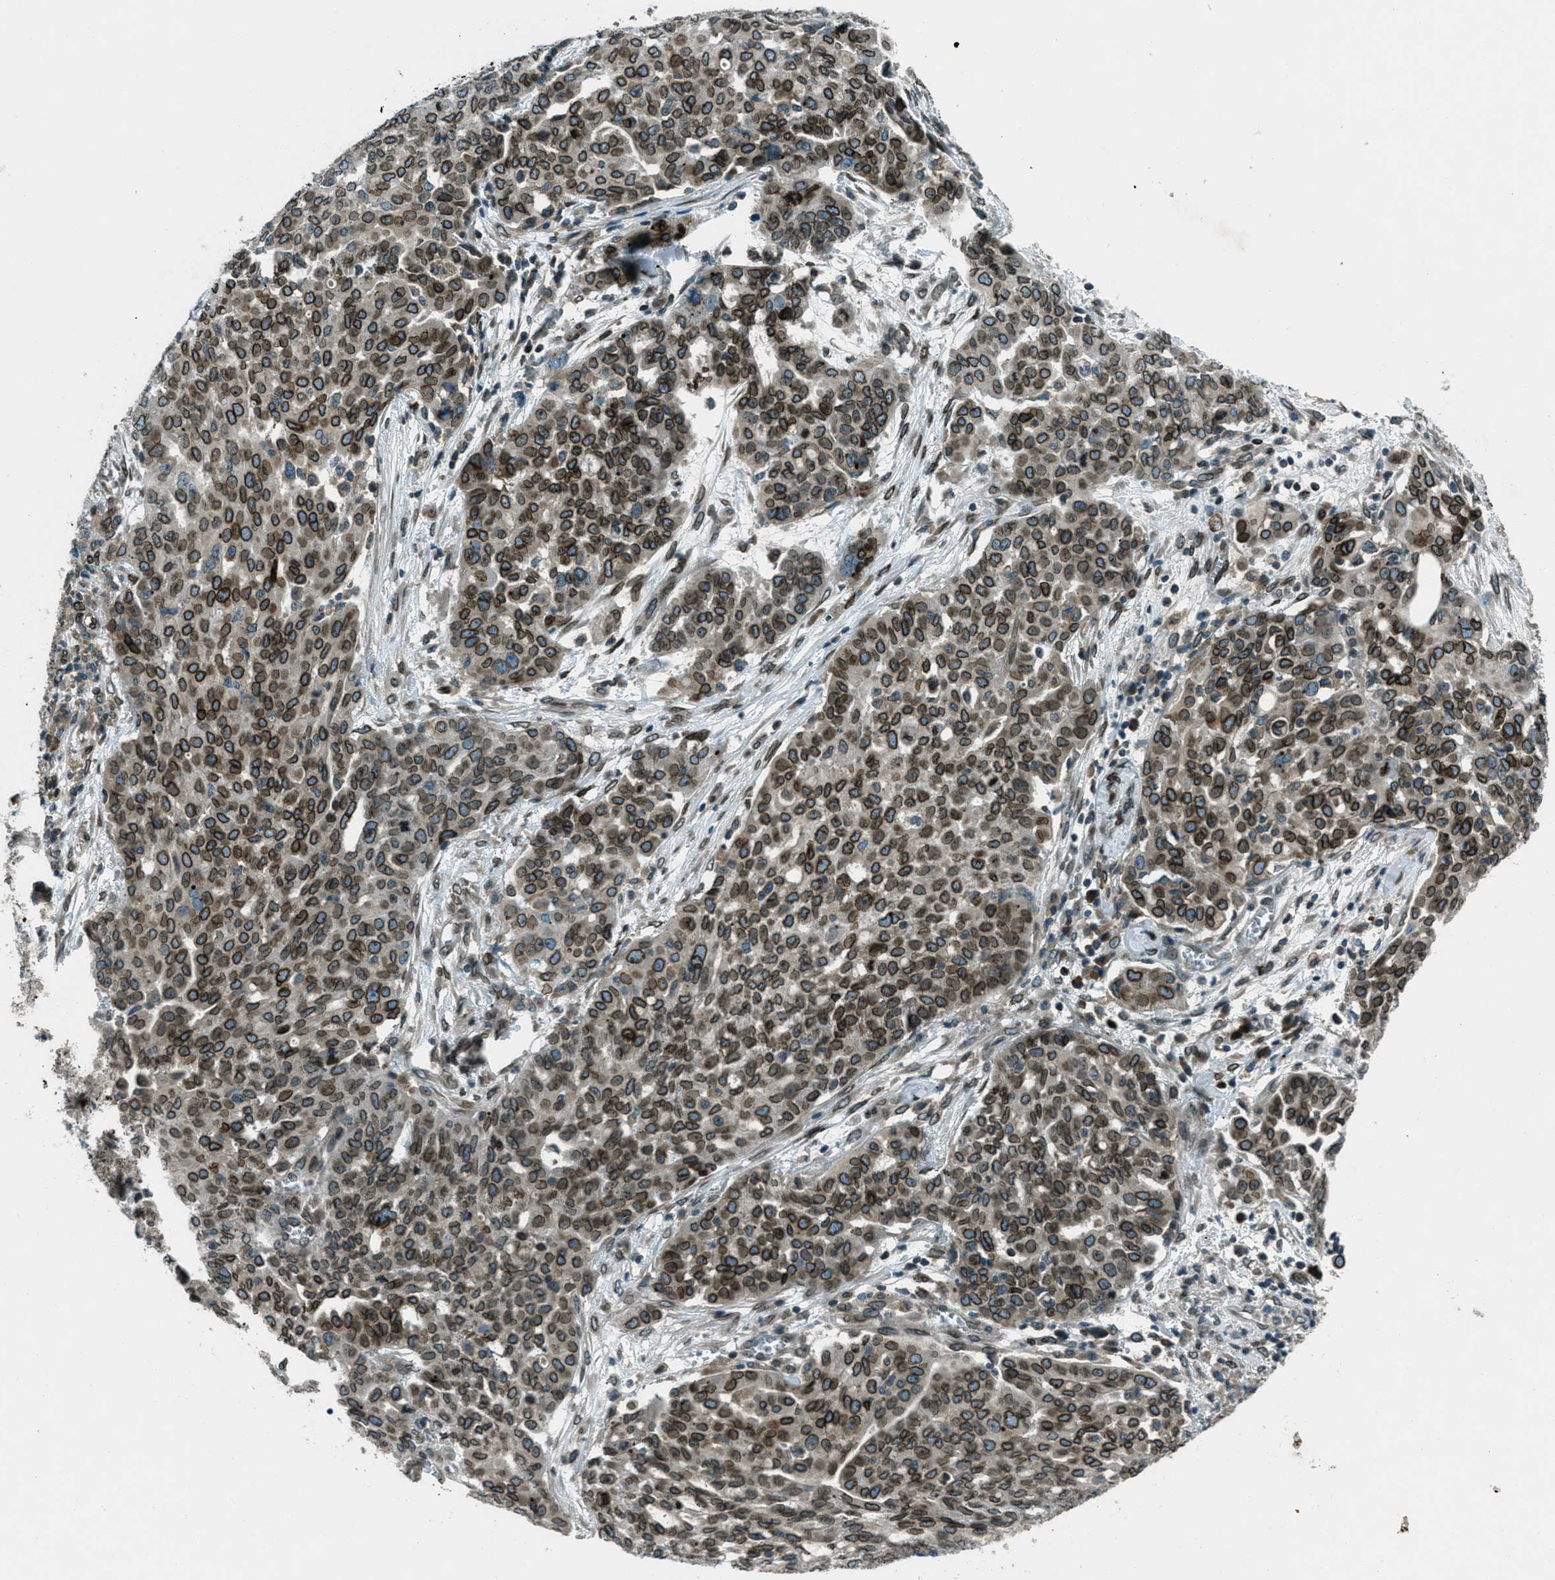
{"staining": {"intensity": "strong", "quantity": ">75%", "location": "cytoplasmic/membranous,nuclear"}, "tissue": "ovarian cancer", "cell_type": "Tumor cells", "image_type": "cancer", "snomed": [{"axis": "morphology", "description": "Cystadenocarcinoma, serous, NOS"}, {"axis": "topography", "description": "Soft tissue"}, {"axis": "topography", "description": "Ovary"}], "caption": "Ovarian cancer (serous cystadenocarcinoma) stained with DAB immunohistochemistry (IHC) displays high levels of strong cytoplasmic/membranous and nuclear positivity in approximately >75% of tumor cells.", "gene": "LEMD2", "patient": {"sex": "female", "age": 57}}